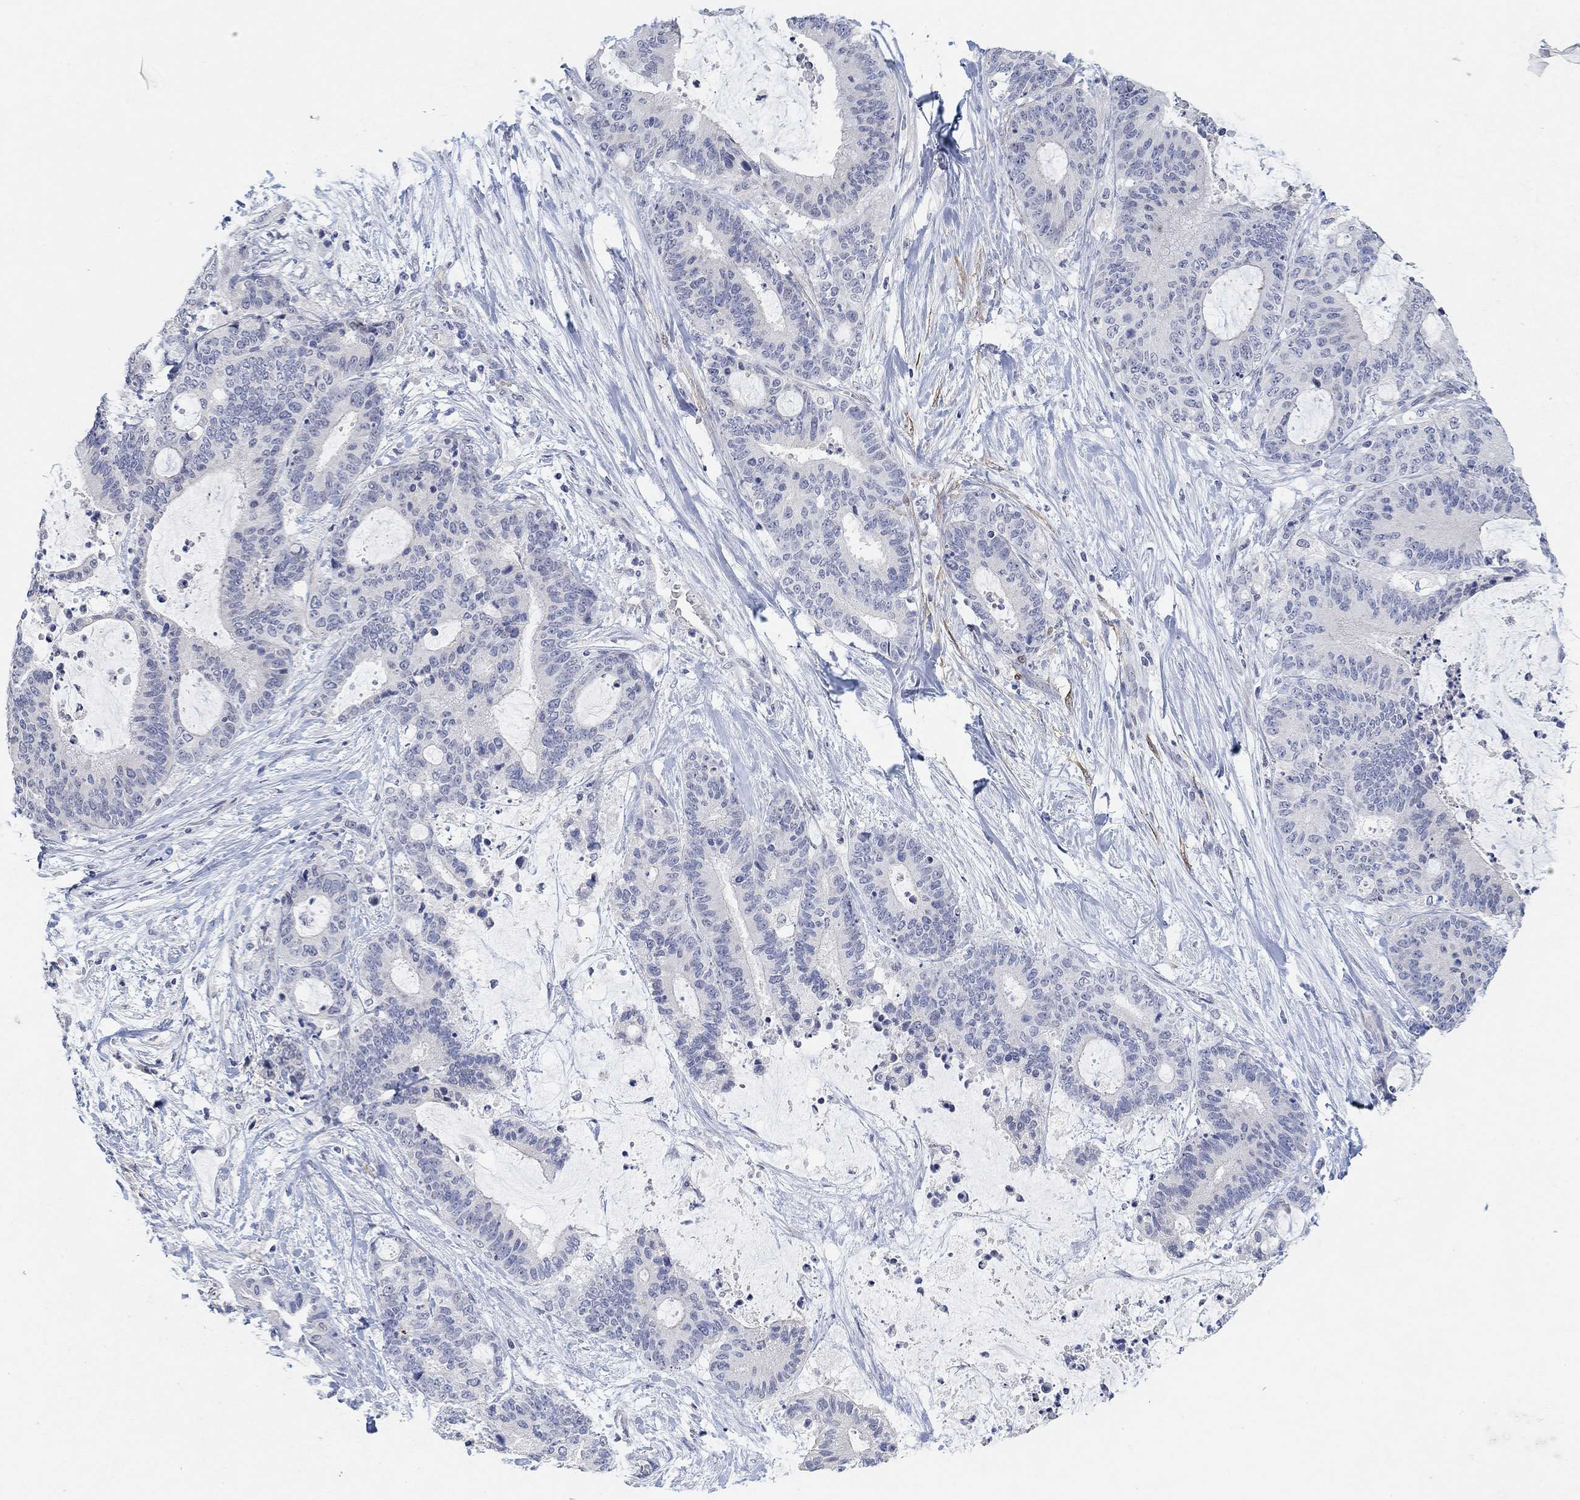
{"staining": {"intensity": "negative", "quantity": "none", "location": "none"}, "tissue": "liver cancer", "cell_type": "Tumor cells", "image_type": "cancer", "snomed": [{"axis": "morphology", "description": "Cholangiocarcinoma"}, {"axis": "topography", "description": "Liver"}], "caption": "This is an IHC image of liver cancer. There is no expression in tumor cells.", "gene": "VAT1L", "patient": {"sex": "female", "age": 73}}